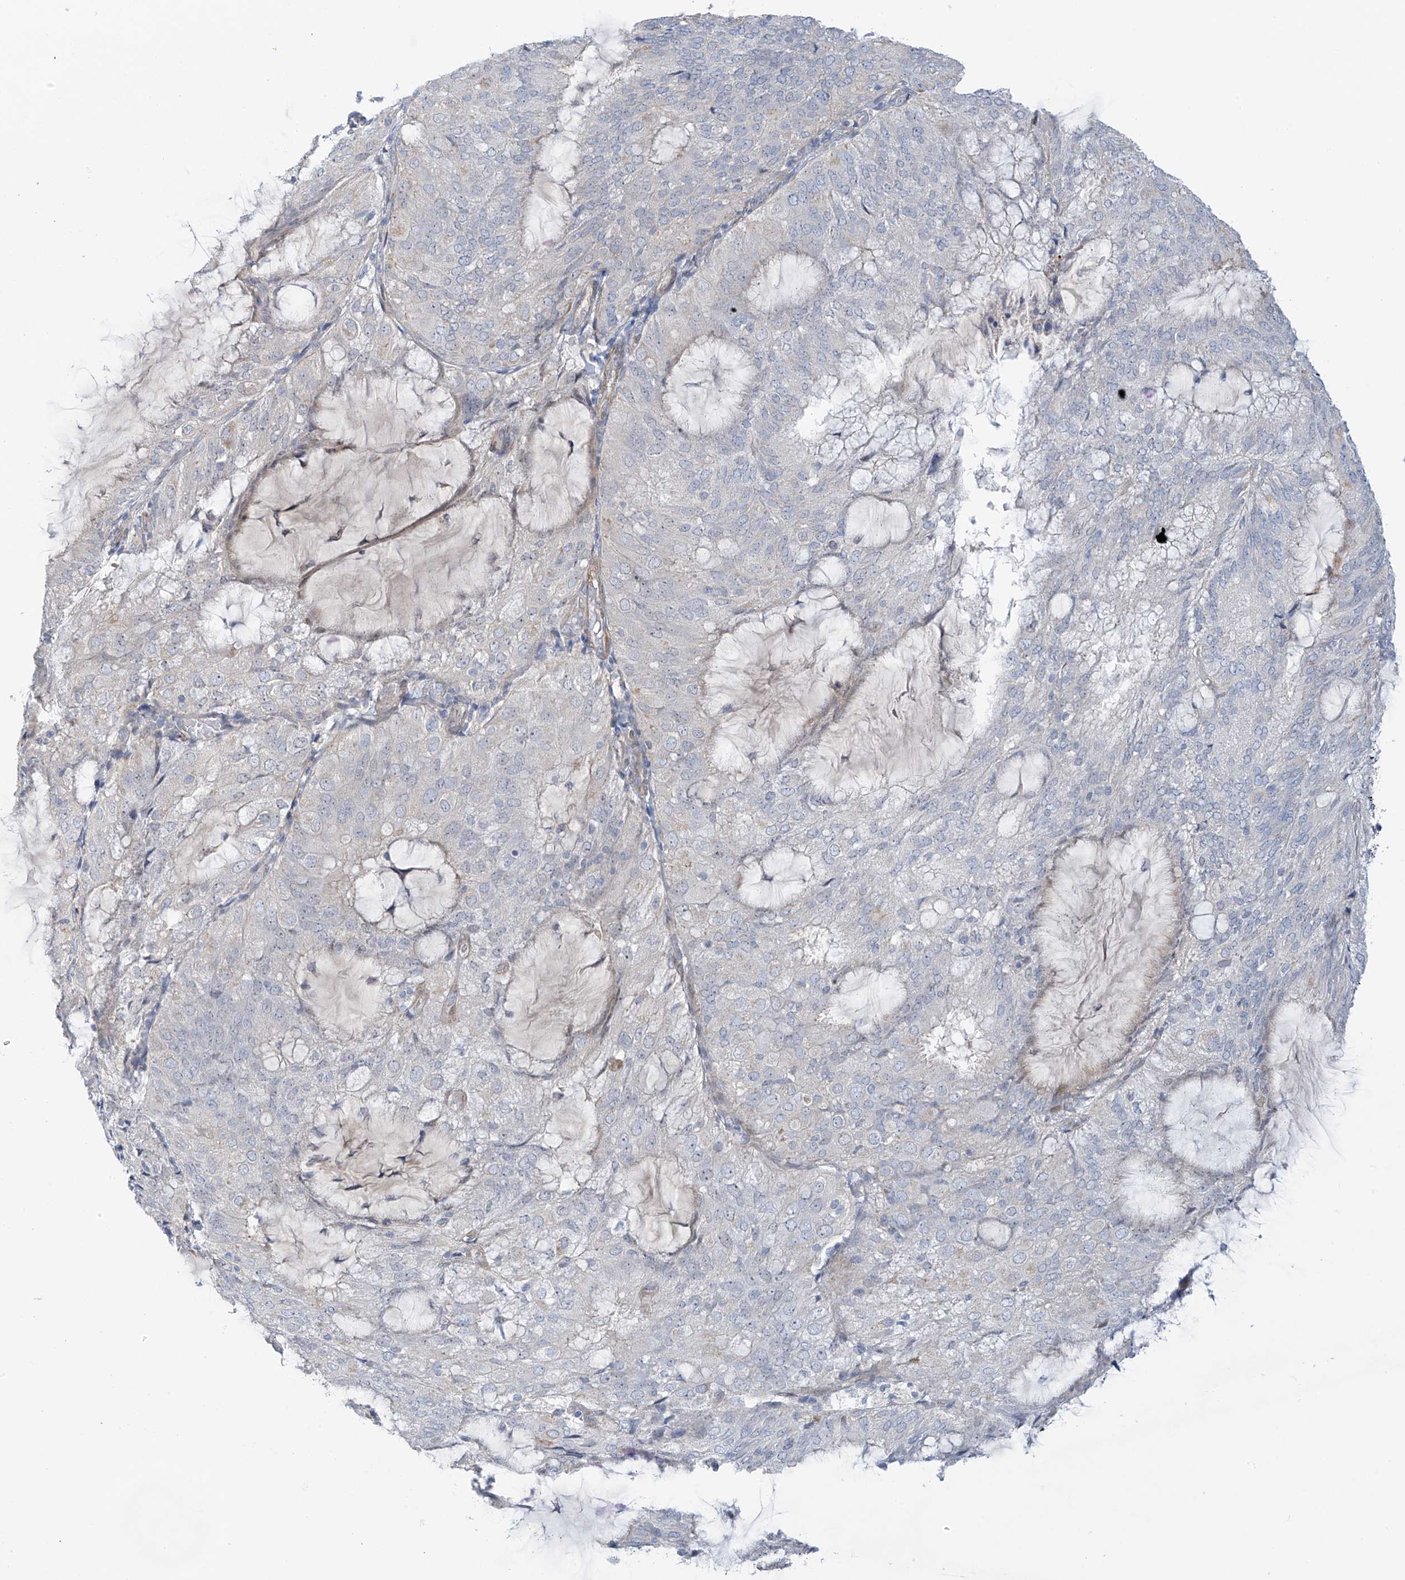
{"staining": {"intensity": "negative", "quantity": "none", "location": "none"}, "tissue": "endometrial cancer", "cell_type": "Tumor cells", "image_type": "cancer", "snomed": [{"axis": "morphology", "description": "Adenocarcinoma, NOS"}, {"axis": "topography", "description": "Endometrium"}], "caption": "Endometrial cancer was stained to show a protein in brown. There is no significant positivity in tumor cells.", "gene": "ZNF641", "patient": {"sex": "female", "age": 81}}